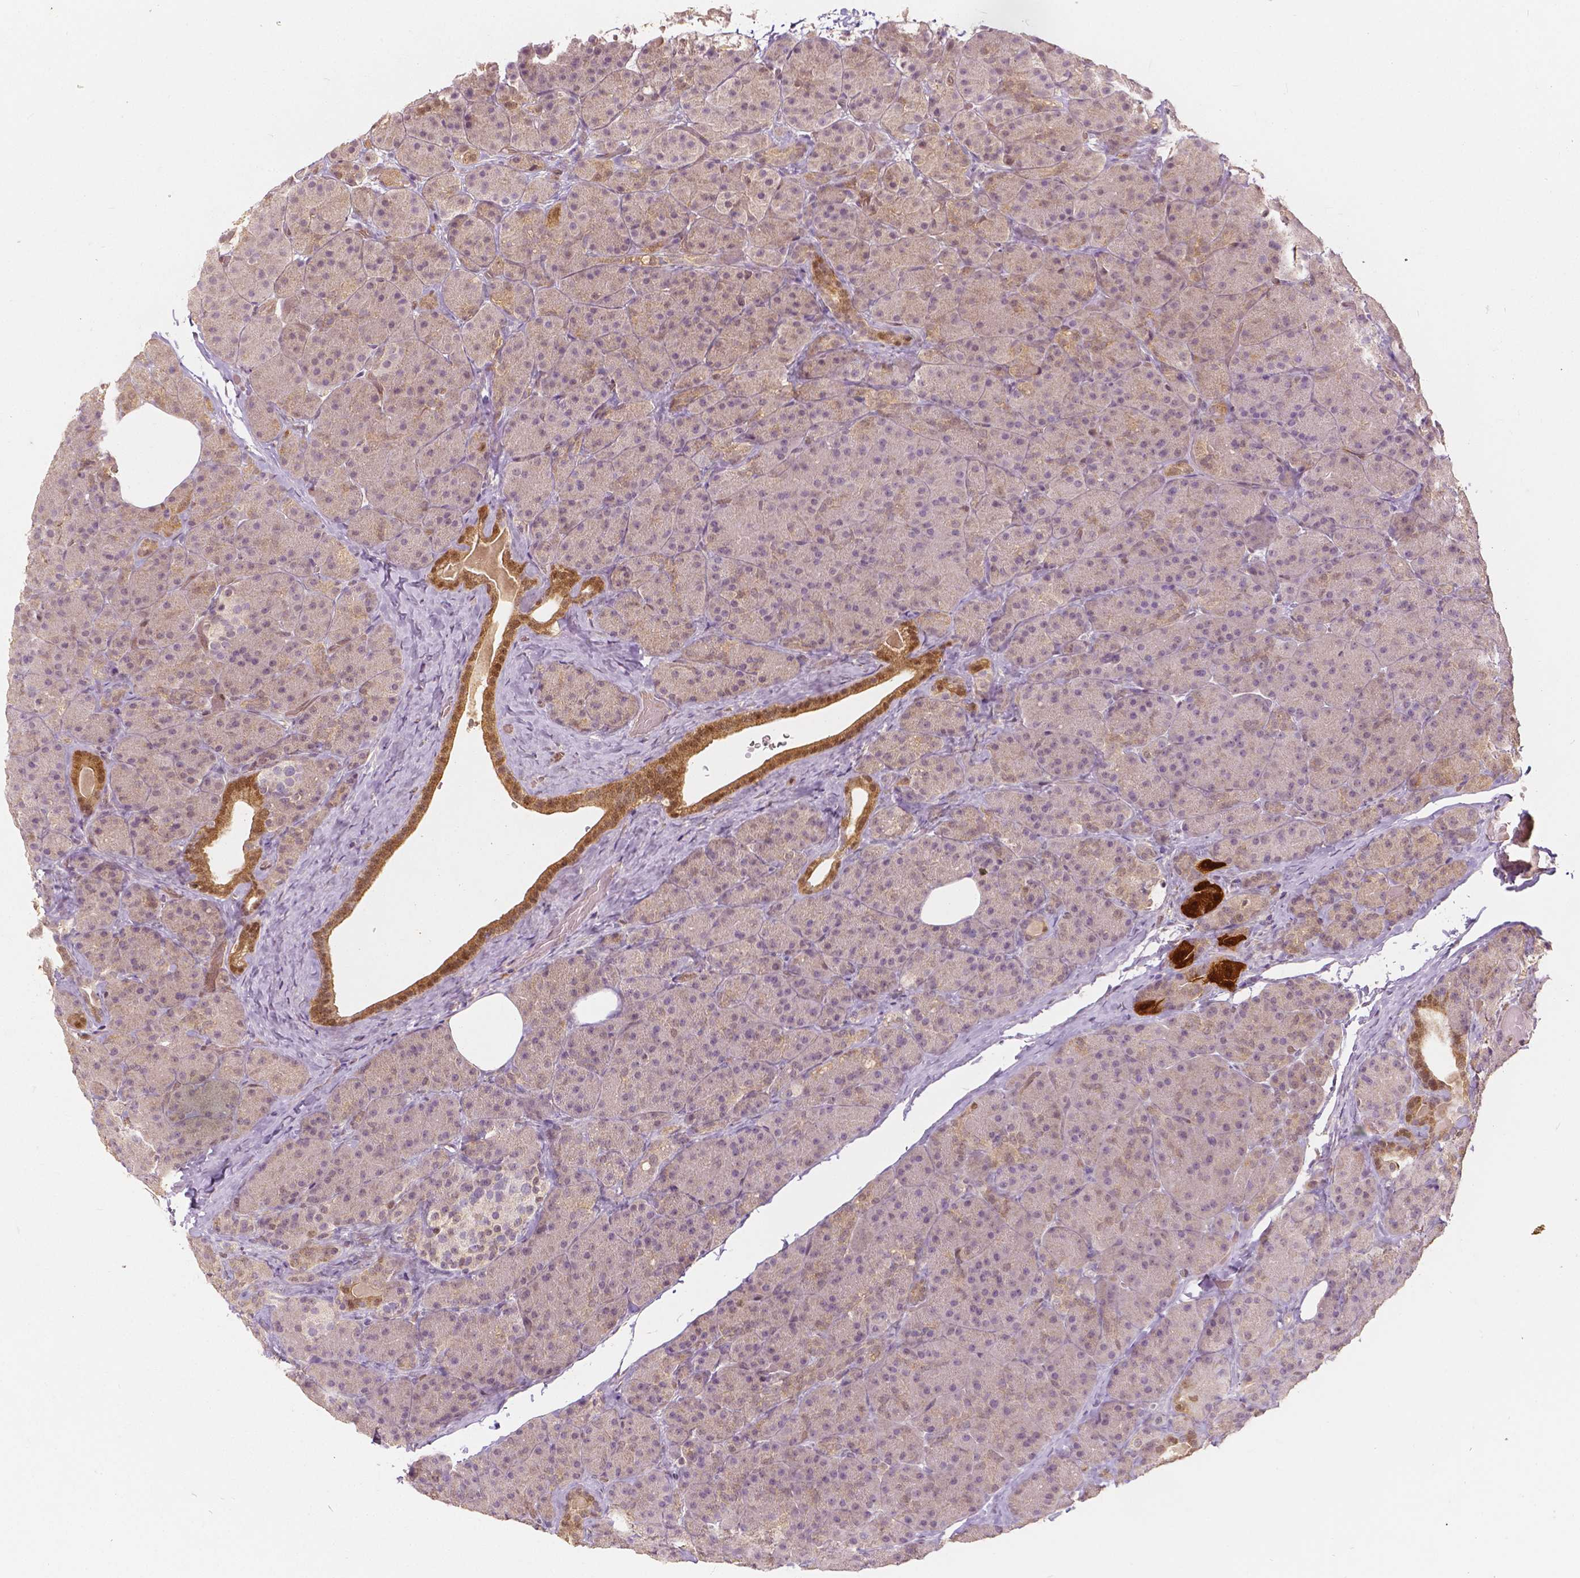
{"staining": {"intensity": "moderate", "quantity": "<25%", "location": "cytoplasmic/membranous,nuclear"}, "tissue": "pancreas", "cell_type": "Exocrine glandular cells", "image_type": "normal", "snomed": [{"axis": "morphology", "description": "Normal tissue, NOS"}, {"axis": "topography", "description": "Pancreas"}], "caption": "Immunohistochemistry (IHC) micrograph of benign pancreas: pancreas stained using immunohistochemistry (IHC) exhibits low levels of moderate protein expression localized specifically in the cytoplasmic/membranous,nuclear of exocrine glandular cells, appearing as a cytoplasmic/membranous,nuclear brown color.", "gene": "NAPRT", "patient": {"sex": "male", "age": 57}}